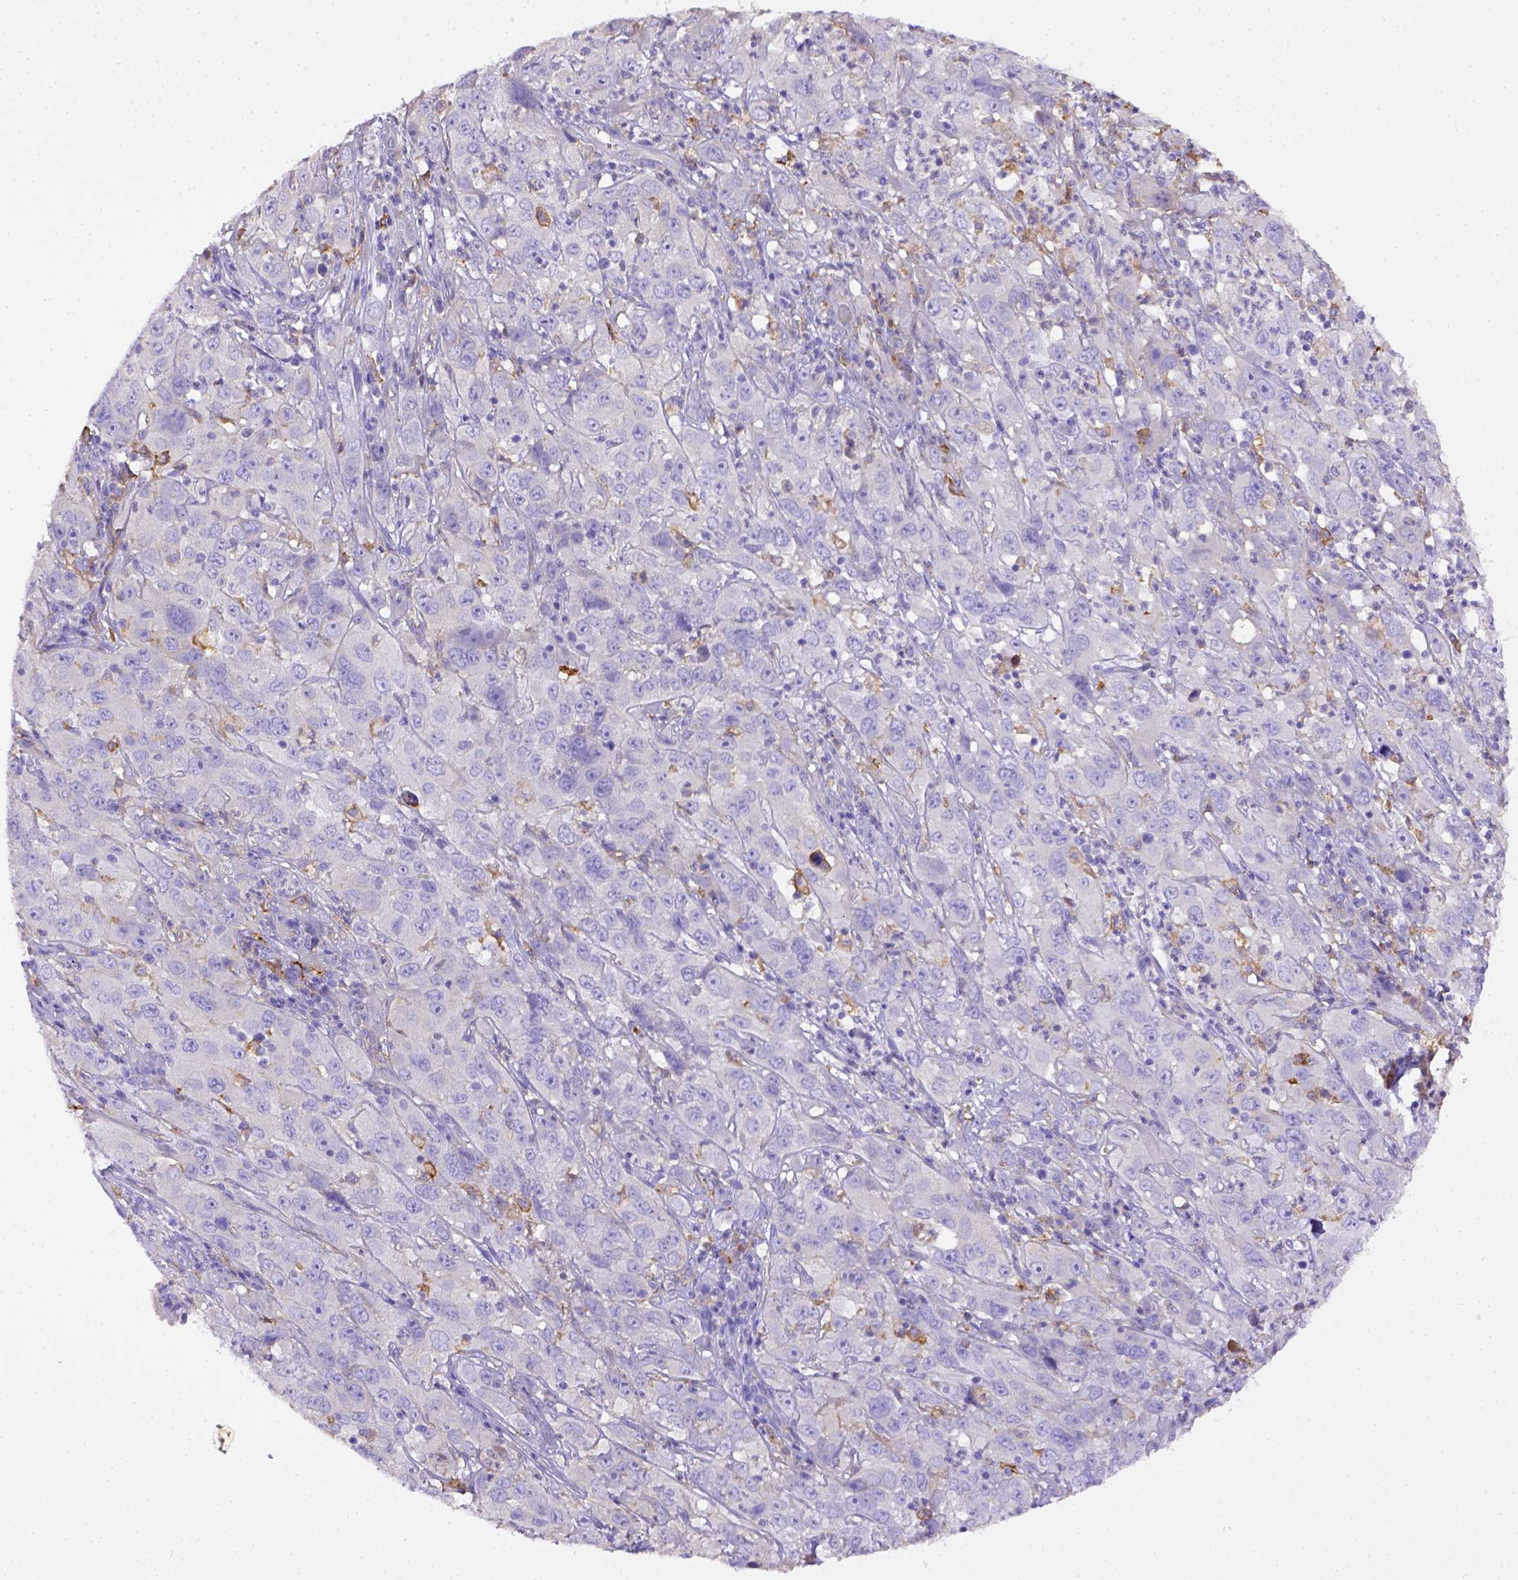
{"staining": {"intensity": "negative", "quantity": "none", "location": "none"}, "tissue": "cervical cancer", "cell_type": "Tumor cells", "image_type": "cancer", "snomed": [{"axis": "morphology", "description": "Squamous cell carcinoma, NOS"}, {"axis": "topography", "description": "Cervix"}], "caption": "An IHC photomicrograph of cervical squamous cell carcinoma is shown. There is no staining in tumor cells of cervical squamous cell carcinoma.", "gene": "CD40", "patient": {"sex": "female", "age": 32}}